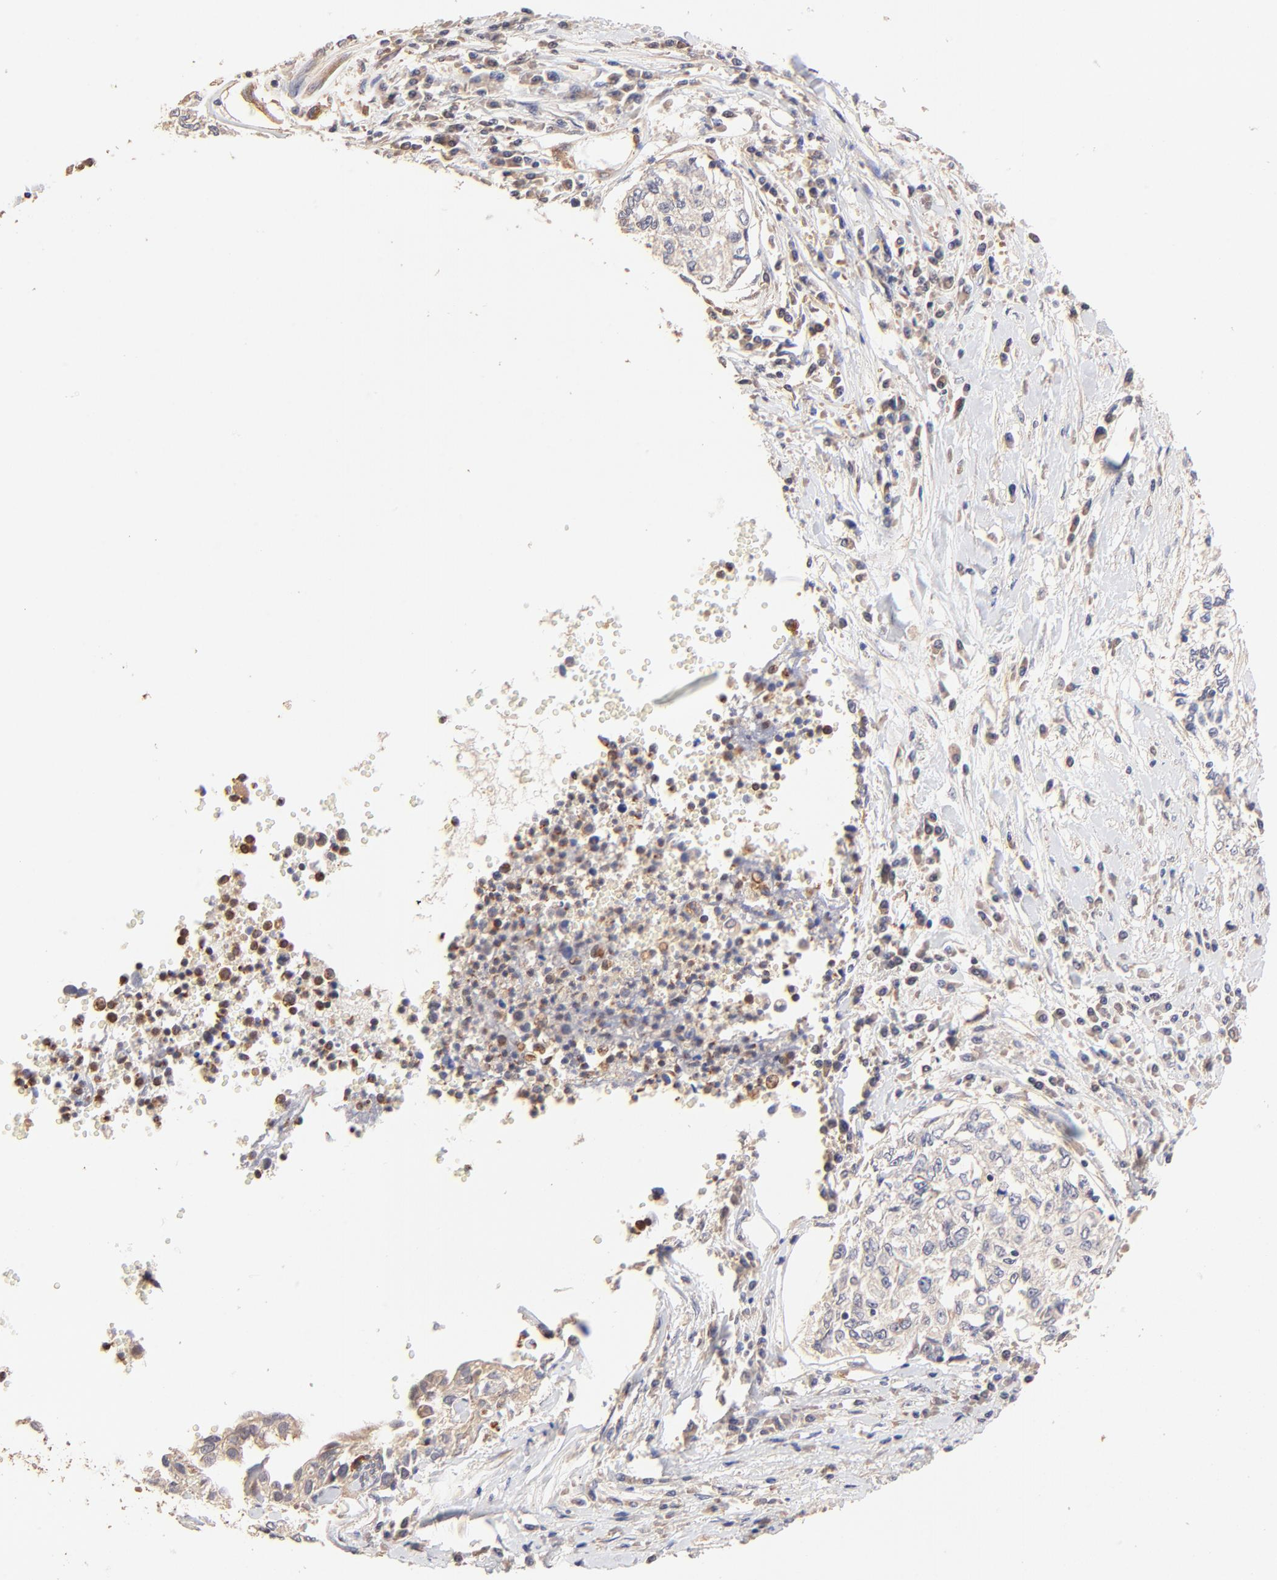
{"staining": {"intensity": "weak", "quantity": ">75%", "location": "cytoplasmic/membranous"}, "tissue": "cervical cancer", "cell_type": "Tumor cells", "image_type": "cancer", "snomed": [{"axis": "morphology", "description": "Normal tissue, NOS"}, {"axis": "morphology", "description": "Squamous cell carcinoma, NOS"}, {"axis": "topography", "description": "Cervix"}], "caption": "Cervical cancer stained with IHC demonstrates weak cytoplasmic/membranous expression in approximately >75% of tumor cells.", "gene": "TNFAIP3", "patient": {"sex": "female", "age": 45}}